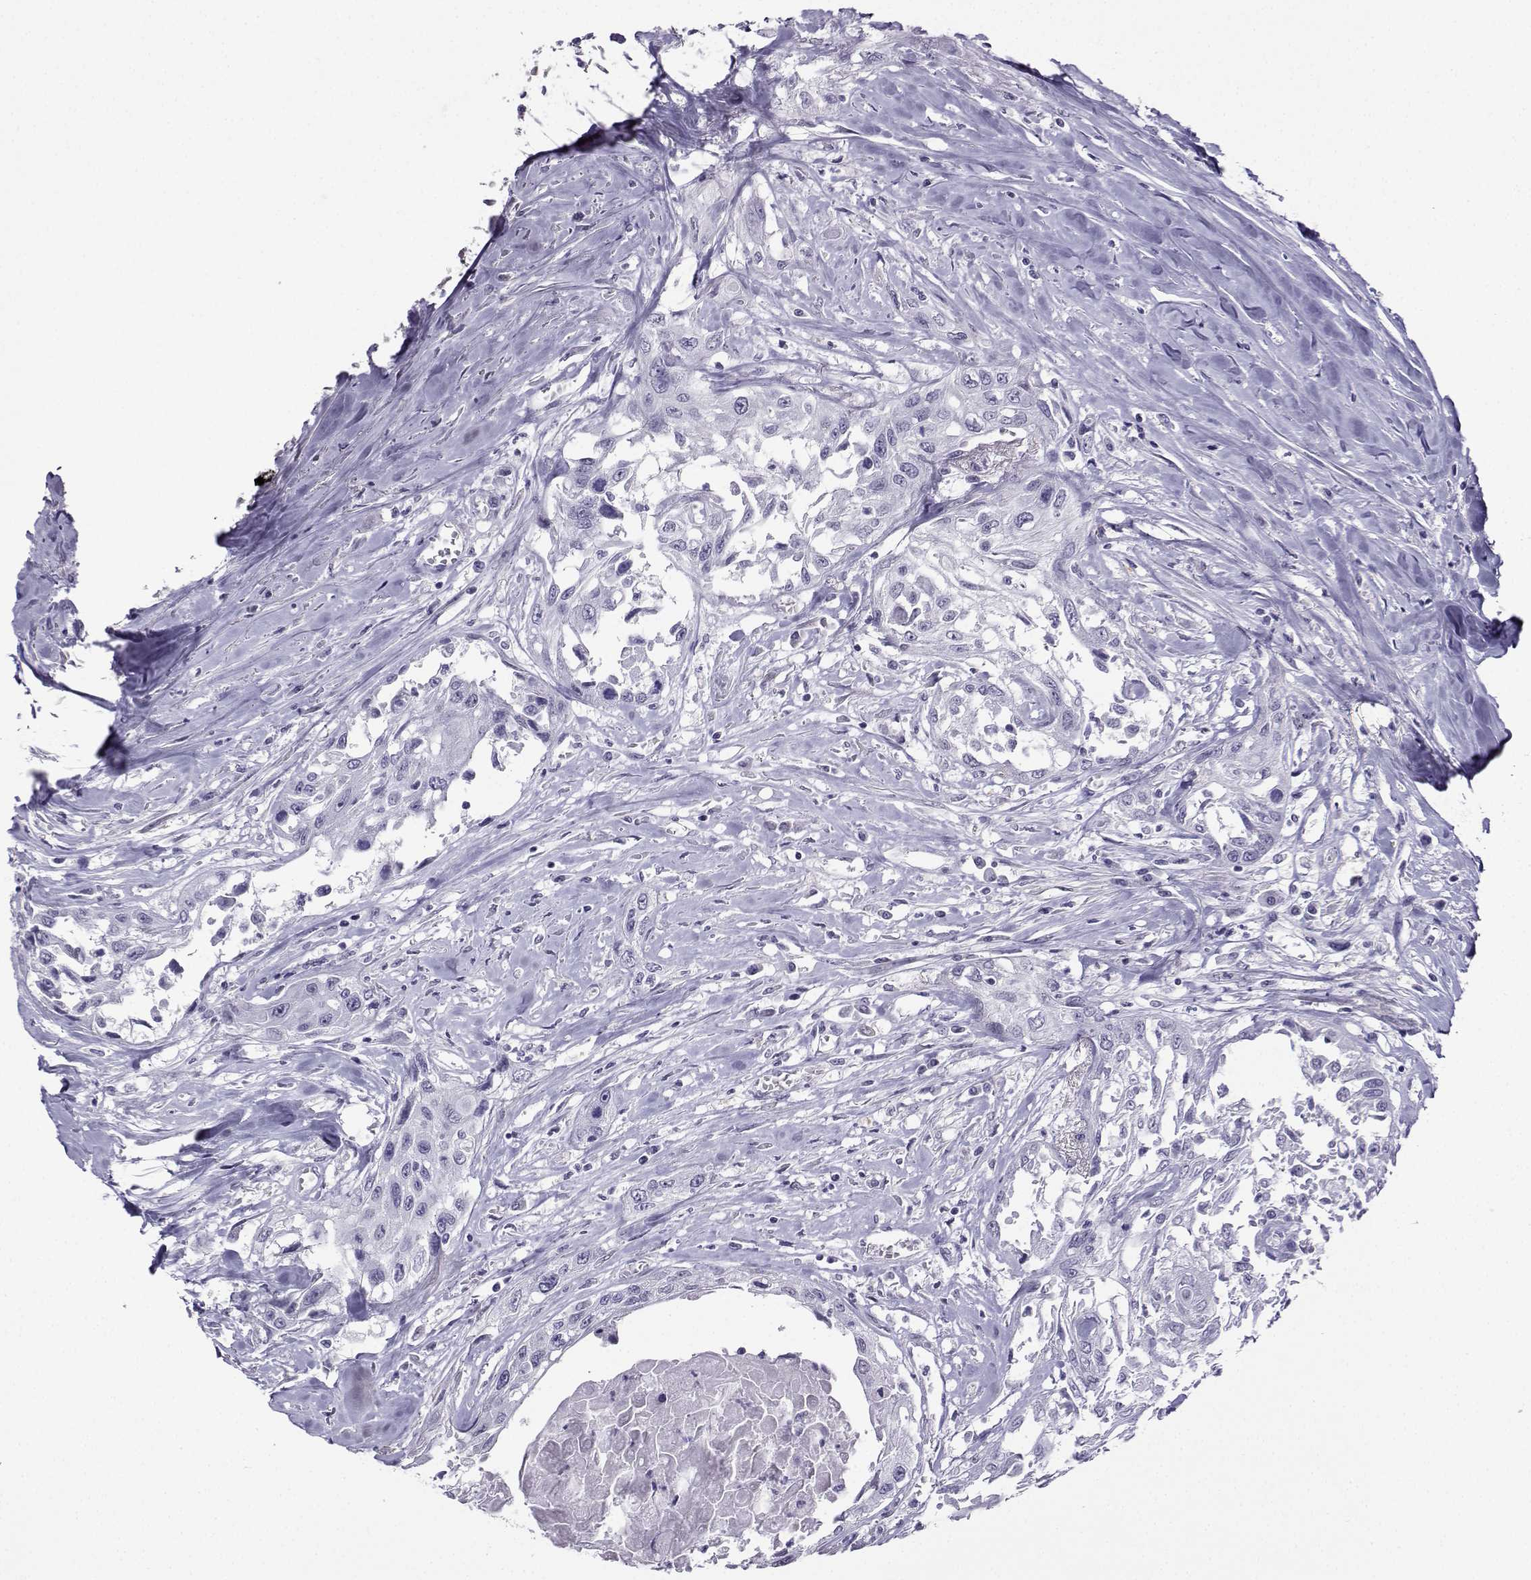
{"staining": {"intensity": "negative", "quantity": "none", "location": "none"}, "tissue": "head and neck cancer", "cell_type": "Tumor cells", "image_type": "cancer", "snomed": [{"axis": "morphology", "description": "Normal tissue, NOS"}, {"axis": "morphology", "description": "Squamous cell carcinoma, NOS"}, {"axis": "topography", "description": "Oral tissue"}, {"axis": "topography", "description": "Peripheral nerve tissue"}, {"axis": "topography", "description": "Head-Neck"}], "caption": "This is a photomicrograph of immunohistochemistry staining of head and neck squamous cell carcinoma, which shows no expression in tumor cells. The staining is performed using DAB brown chromogen with nuclei counter-stained in using hematoxylin.", "gene": "KIF17", "patient": {"sex": "female", "age": 59}}